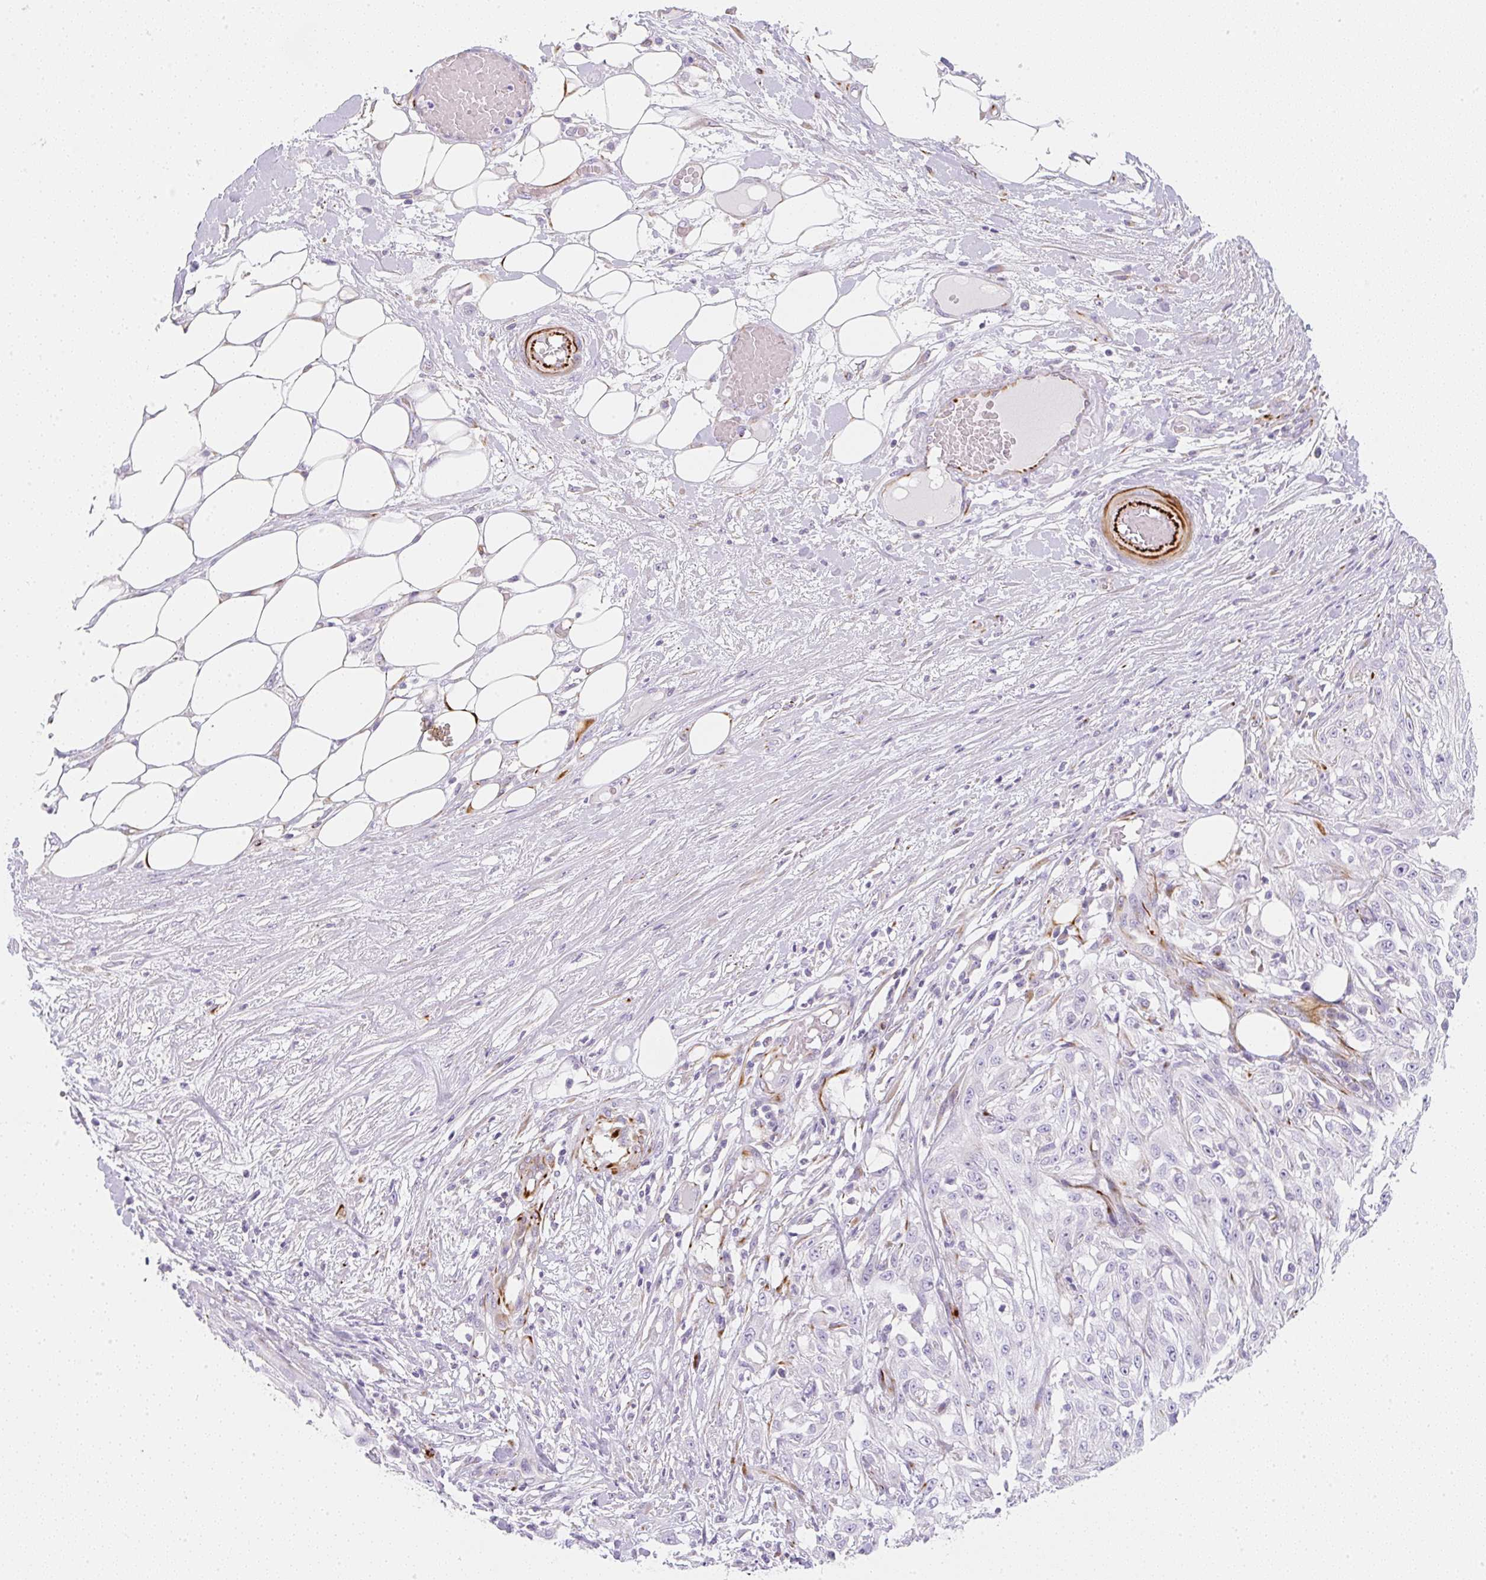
{"staining": {"intensity": "negative", "quantity": "none", "location": "none"}, "tissue": "skin cancer", "cell_type": "Tumor cells", "image_type": "cancer", "snomed": [{"axis": "morphology", "description": "Squamous cell carcinoma, NOS"}, {"axis": "morphology", "description": "Squamous cell carcinoma, metastatic, NOS"}, {"axis": "topography", "description": "Skin"}, {"axis": "topography", "description": "Lymph node"}], "caption": "IHC histopathology image of human skin cancer (squamous cell carcinoma) stained for a protein (brown), which shows no staining in tumor cells.", "gene": "ZNF689", "patient": {"sex": "male", "age": 75}}